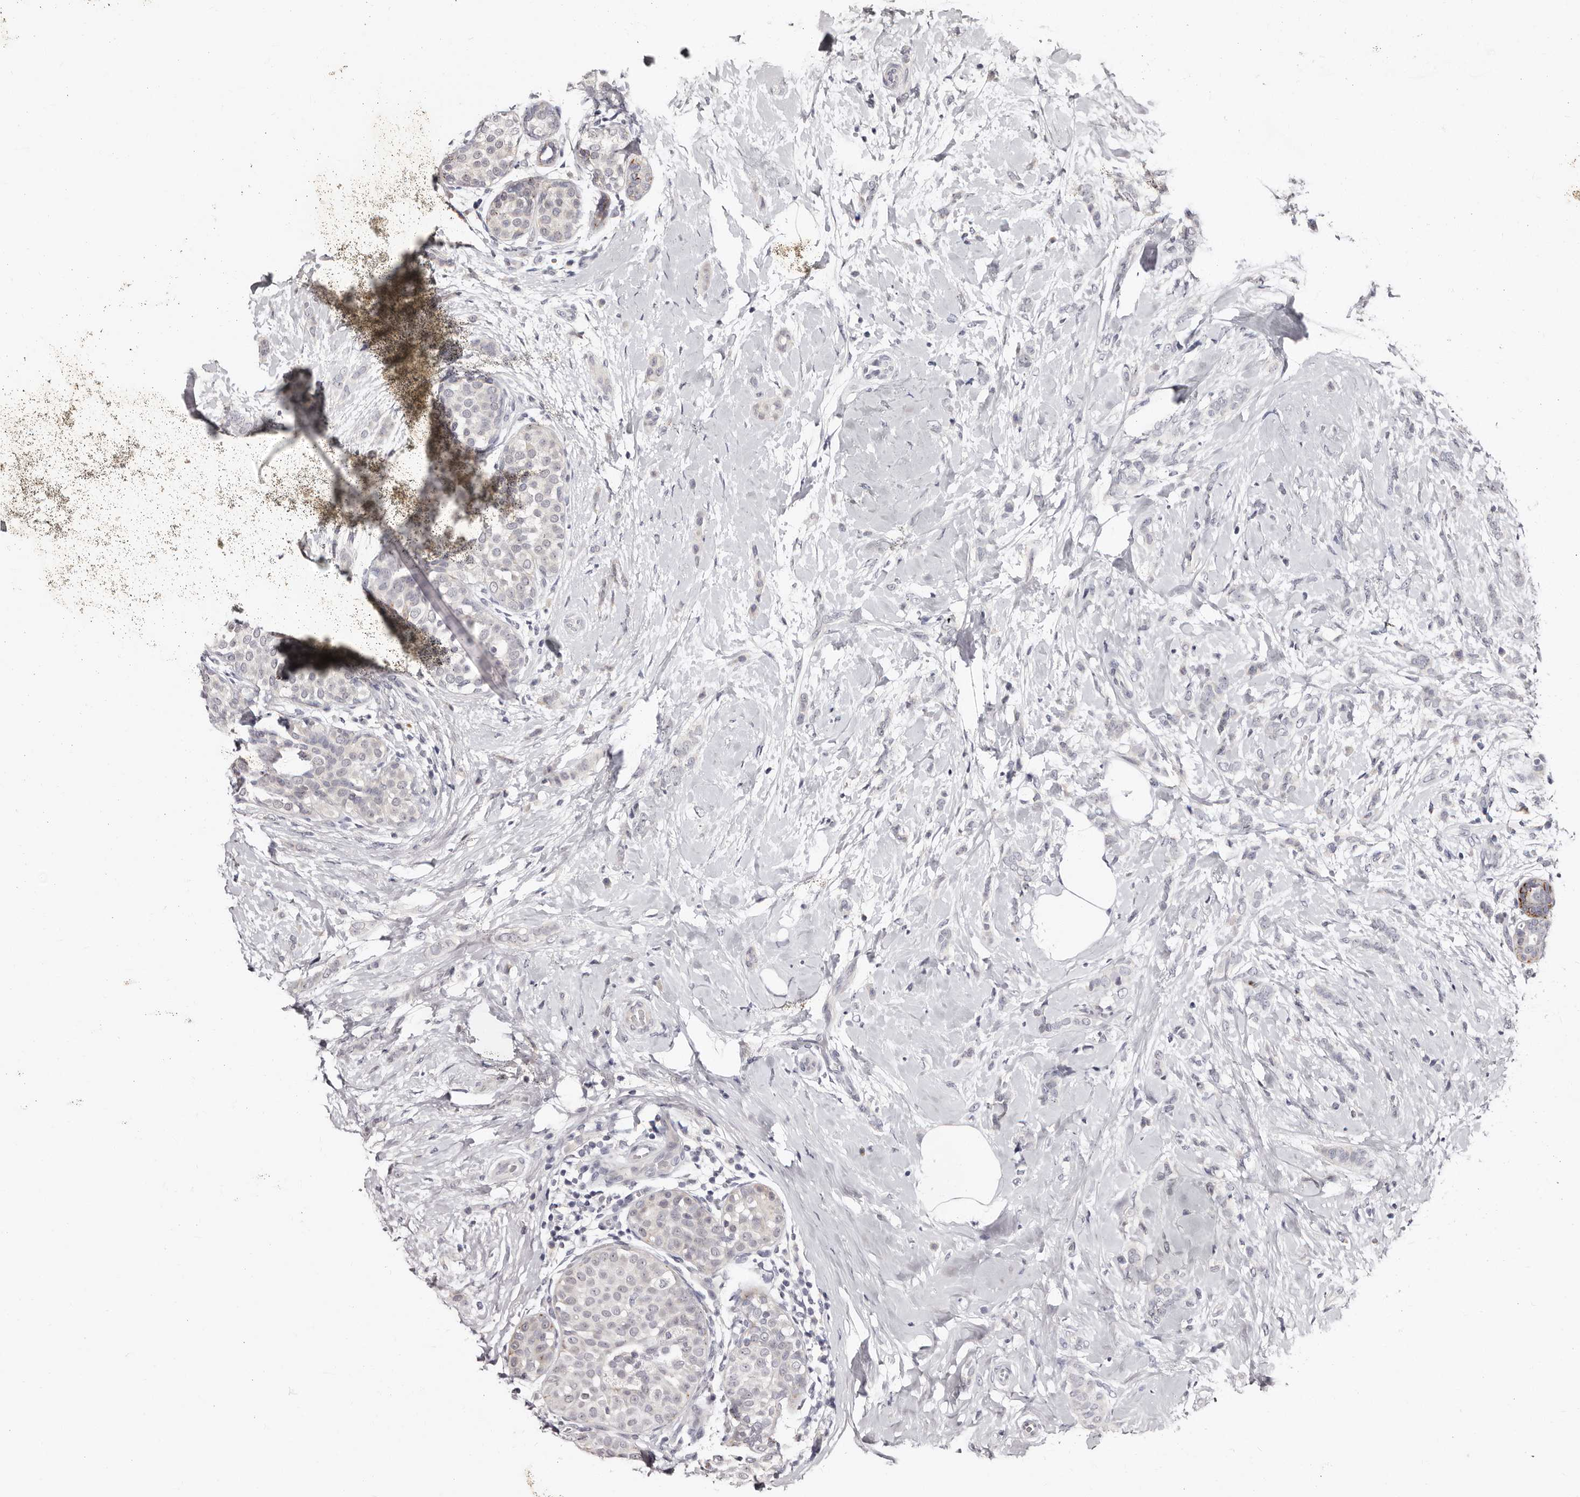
{"staining": {"intensity": "negative", "quantity": "none", "location": "none"}, "tissue": "breast cancer", "cell_type": "Tumor cells", "image_type": "cancer", "snomed": [{"axis": "morphology", "description": "Lobular carcinoma, in situ"}, {"axis": "morphology", "description": "Lobular carcinoma"}, {"axis": "topography", "description": "Breast"}], "caption": "Immunohistochemical staining of human breast lobular carcinoma in situ exhibits no significant positivity in tumor cells.", "gene": "PHF20L1", "patient": {"sex": "female", "age": 41}}